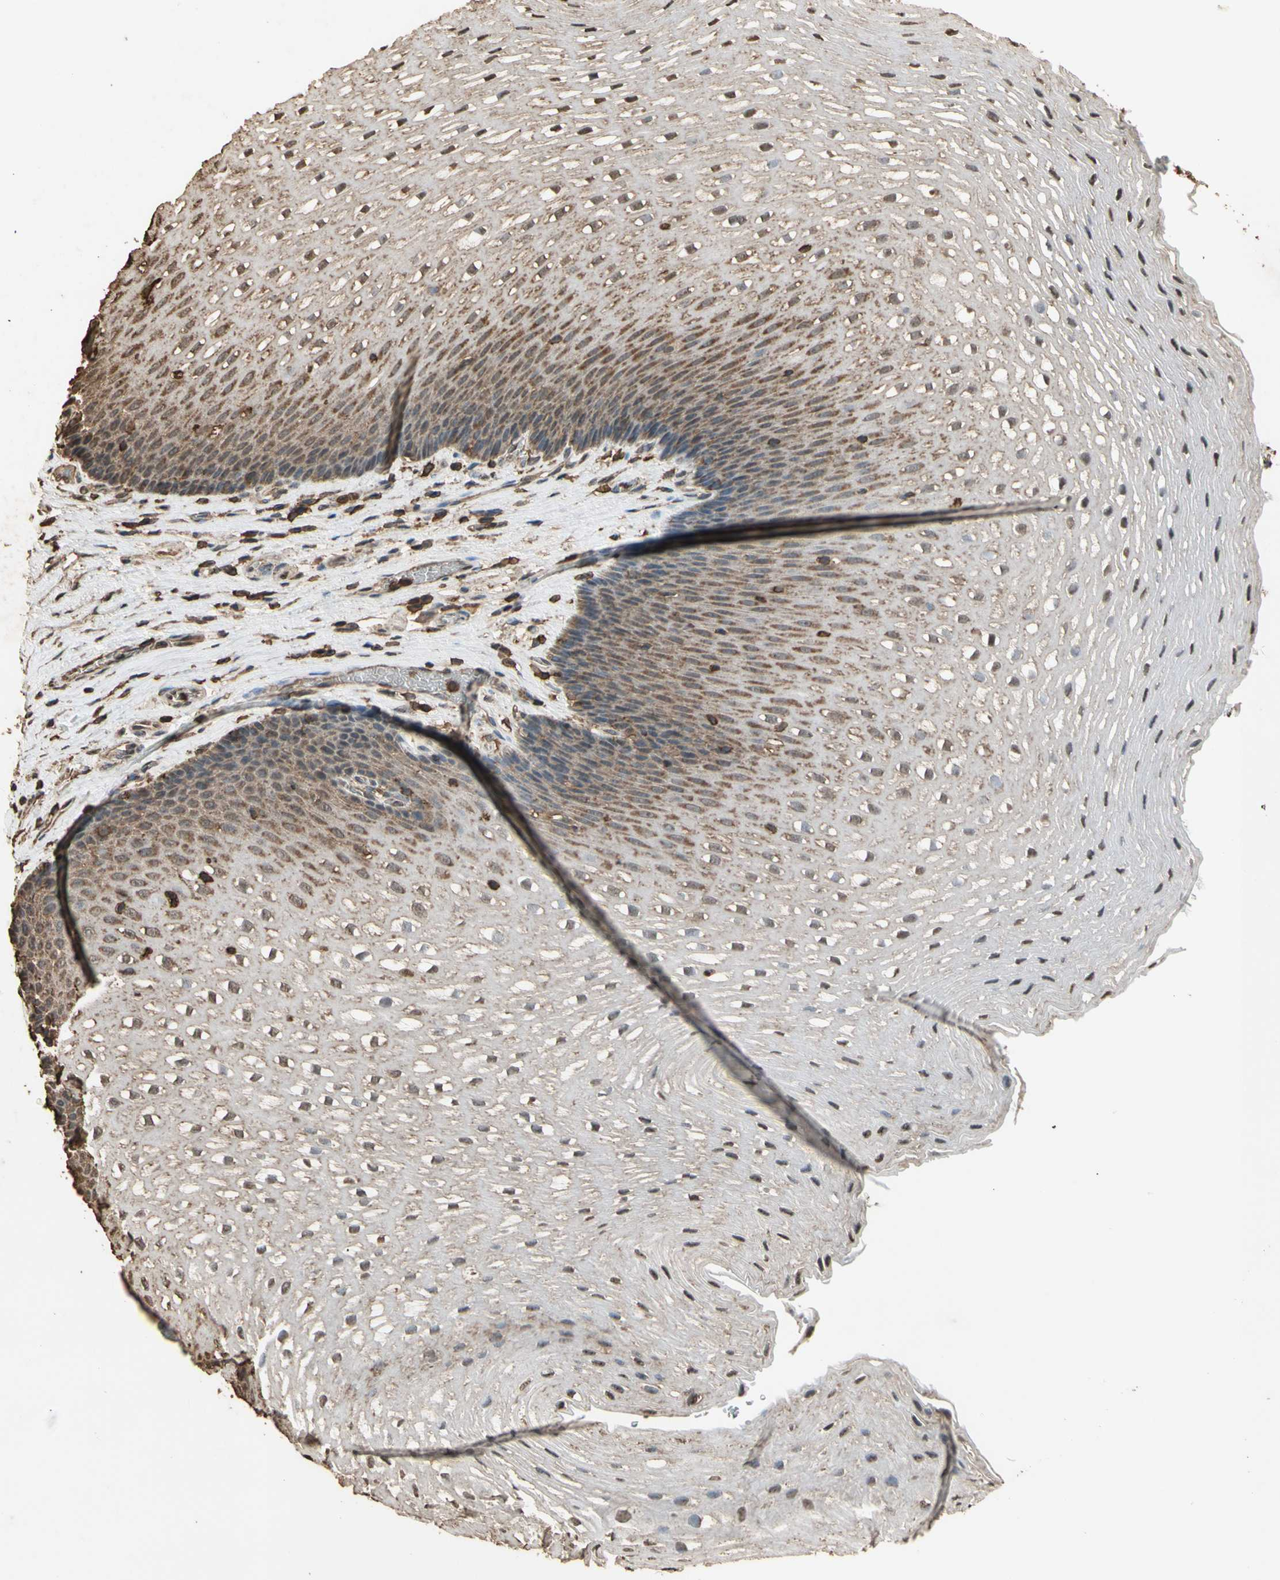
{"staining": {"intensity": "moderate", "quantity": ">75%", "location": "cytoplasmic/membranous,nuclear"}, "tissue": "esophagus", "cell_type": "Squamous epithelial cells", "image_type": "normal", "snomed": [{"axis": "morphology", "description": "Normal tissue, NOS"}, {"axis": "topography", "description": "Esophagus"}], "caption": "Immunohistochemical staining of unremarkable esophagus displays medium levels of moderate cytoplasmic/membranous,nuclear expression in approximately >75% of squamous epithelial cells. (Stains: DAB (3,3'-diaminobenzidine) in brown, nuclei in blue, Microscopy: brightfield microscopy at high magnification).", "gene": "TNFSF13B", "patient": {"sex": "male", "age": 48}}